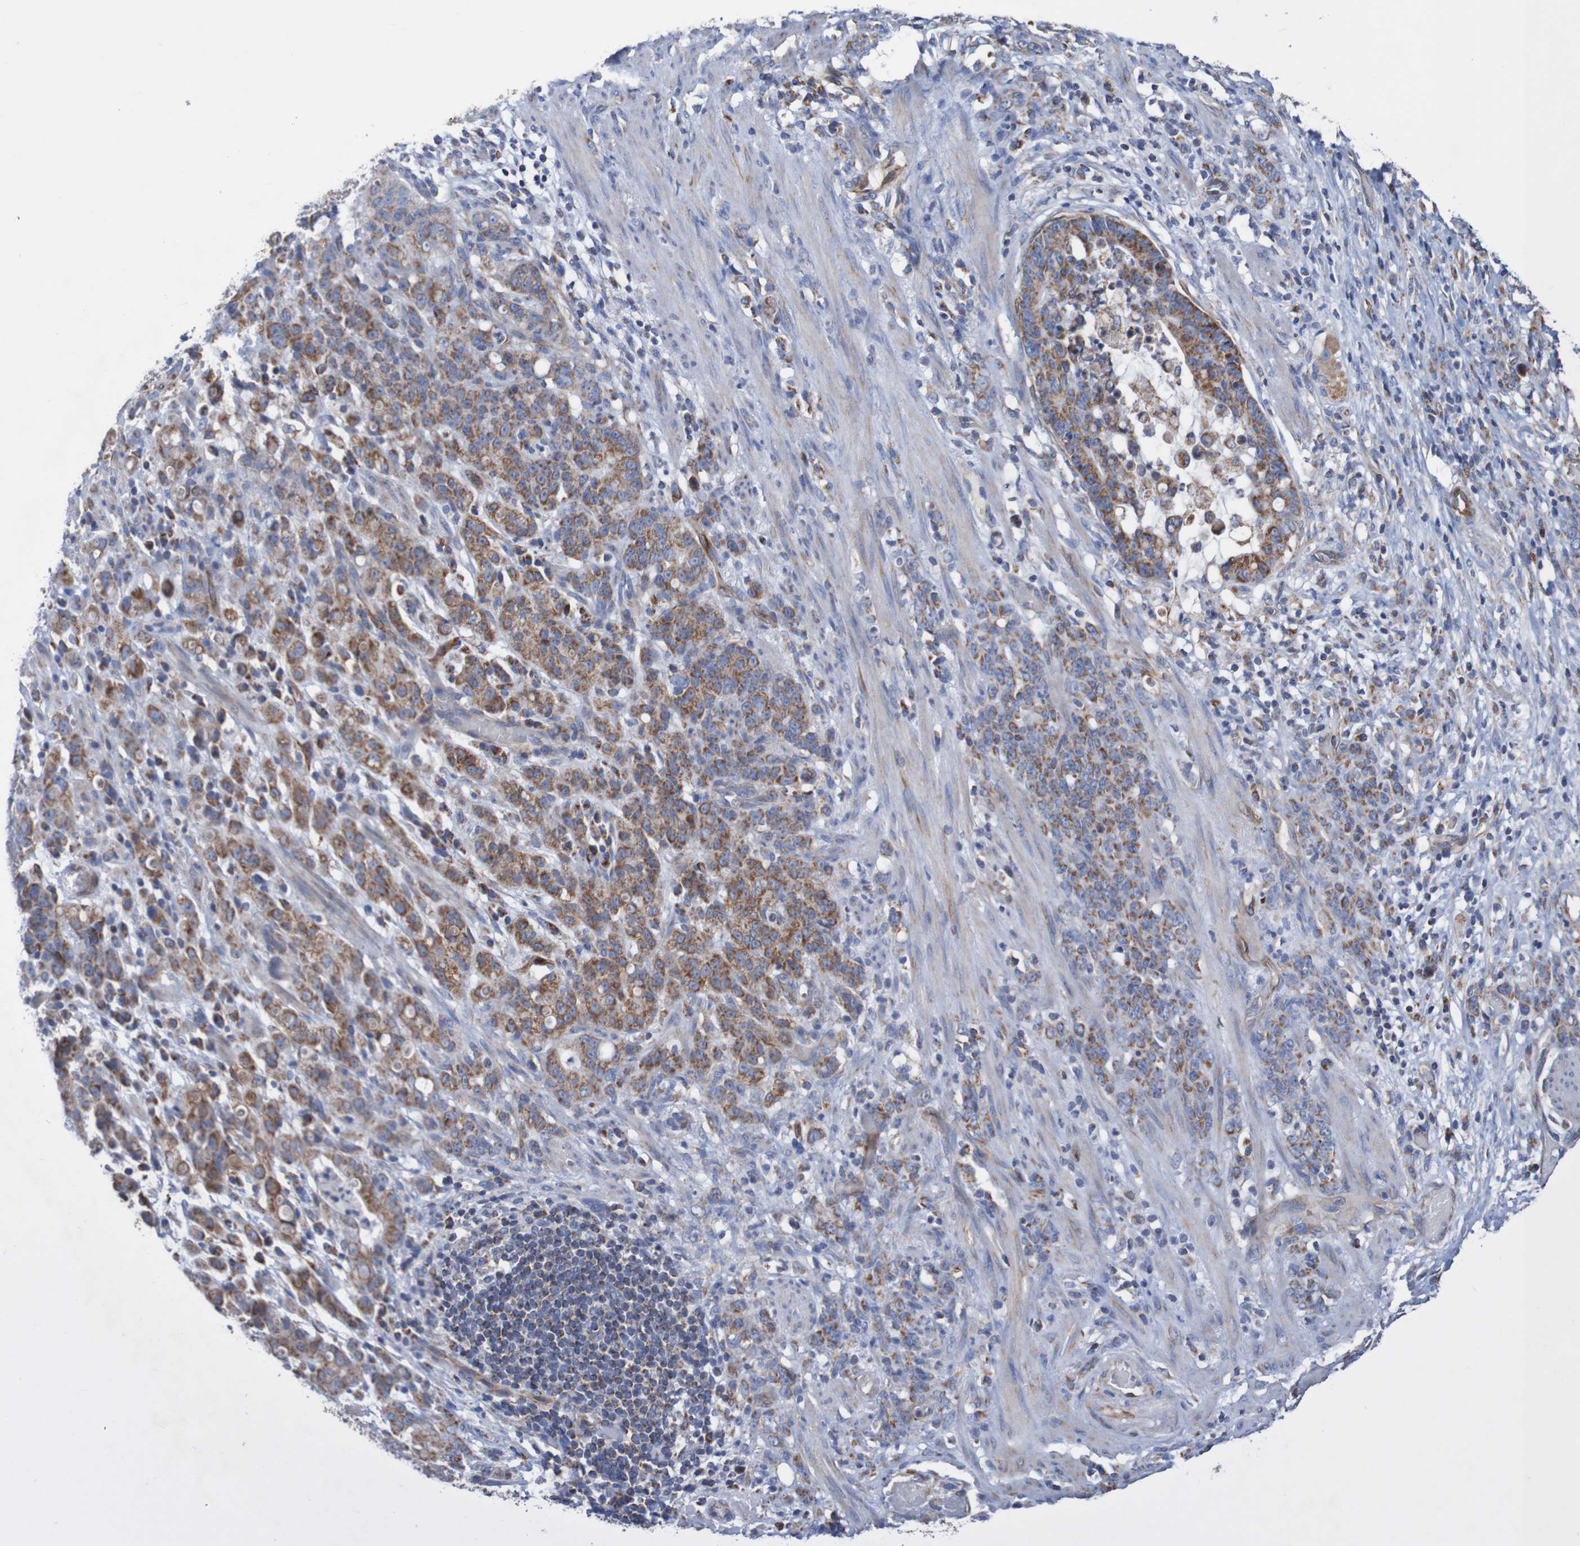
{"staining": {"intensity": "moderate", "quantity": ">75%", "location": "cytoplasmic/membranous"}, "tissue": "stomach cancer", "cell_type": "Tumor cells", "image_type": "cancer", "snomed": [{"axis": "morphology", "description": "Adenocarcinoma, NOS"}, {"axis": "topography", "description": "Stomach, lower"}], "caption": "Immunohistochemistry image of human stomach cancer stained for a protein (brown), which demonstrates medium levels of moderate cytoplasmic/membranous positivity in about >75% of tumor cells.", "gene": "MMEL1", "patient": {"sex": "male", "age": 88}}